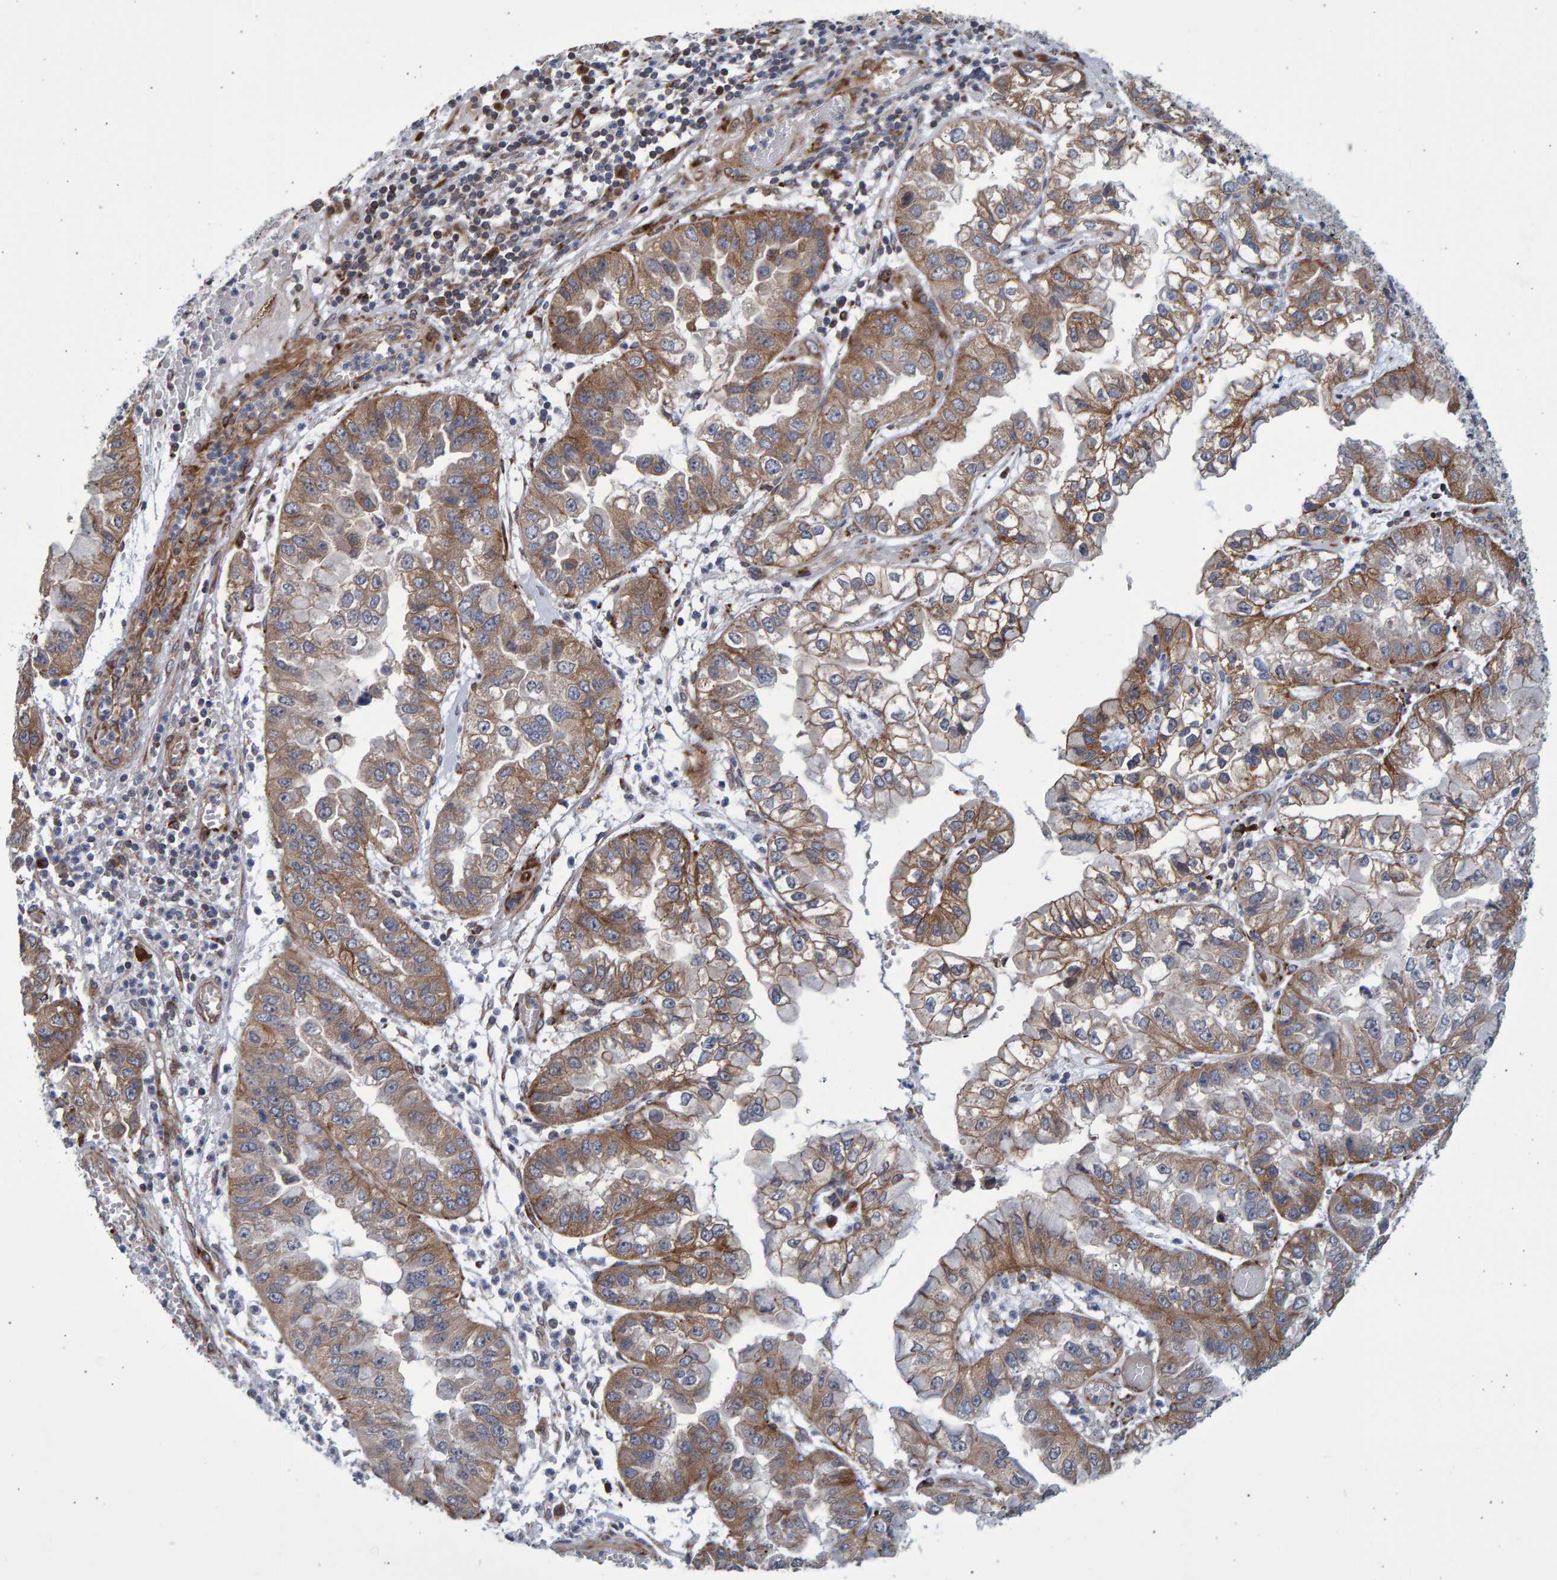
{"staining": {"intensity": "moderate", "quantity": ">75%", "location": "cytoplasmic/membranous"}, "tissue": "liver cancer", "cell_type": "Tumor cells", "image_type": "cancer", "snomed": [{"axis": "morphology", "description": "Cholangiocarcinoma"}, {"axis": "topography", "description": "Liver"}], "caption": "Approximately >75% of tumor cells in cholangiocarcinoma (liver) show moderate cytoplasmic/membranous protein positivity as visualized by brown immunohistochemical staining.", "gene": "LRBA", "patient": {"sex": "female", "age": 79}}